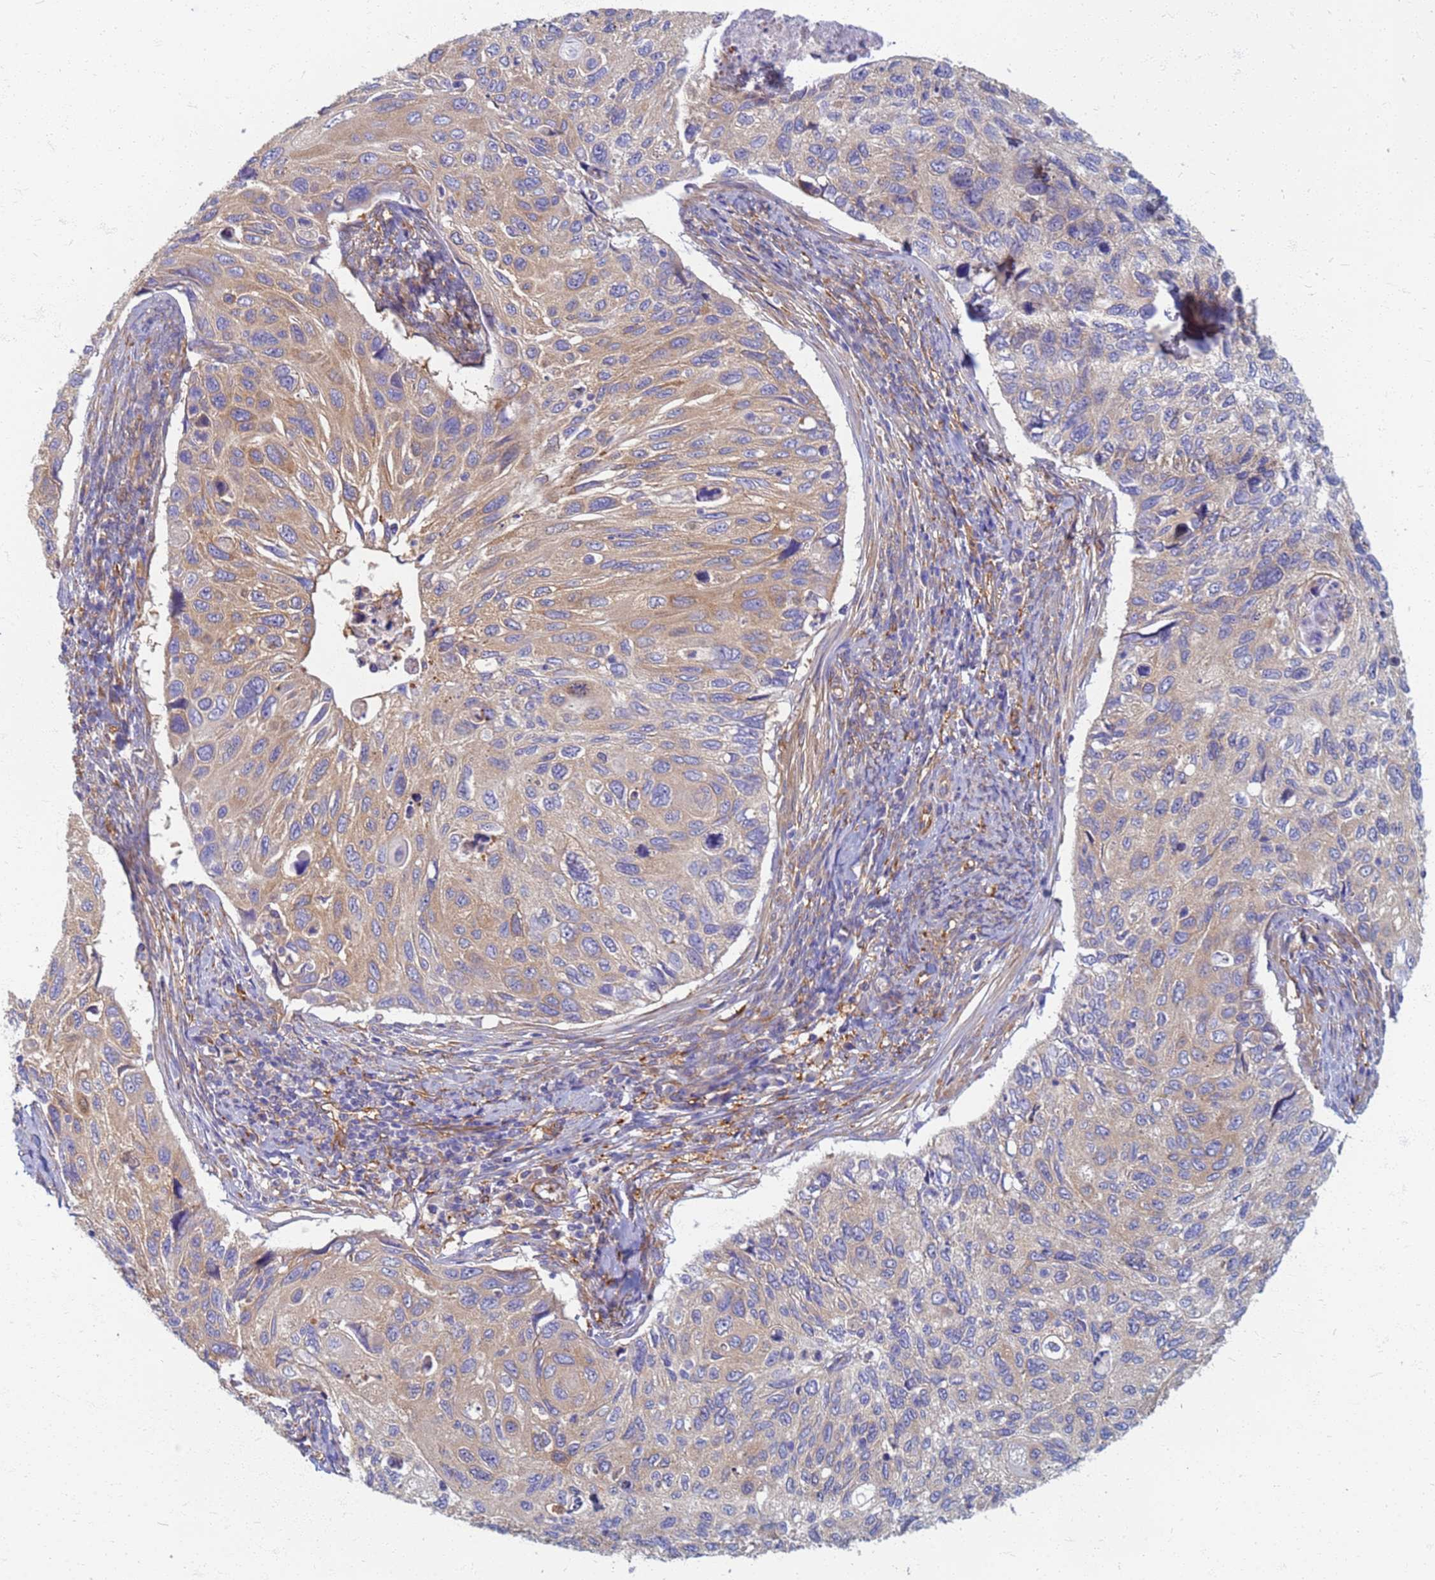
{"staining": {"intensity": "weak", "quantity": ">75%", "location": "cytoplasmic/membranous"}, "tissue": "cervical cancer", "cell_type": "Tumor cells", "image_type": "cancer", "snomed": [{"axis": "morphology", "description": "Squamous cell carcinoma, NOS"}, {"axis": "topography", "description": "Cervix"}], "caption": "A brown stain labels weak cytoplasmic/membranous positivity of a protein in human cervical cancer (squamous cell carcinoma) tumor cells. (IHC, brightfield microscopy, high magnification).", "gene": "EEA1", "patient": {"sex": "female", "age": 70}}